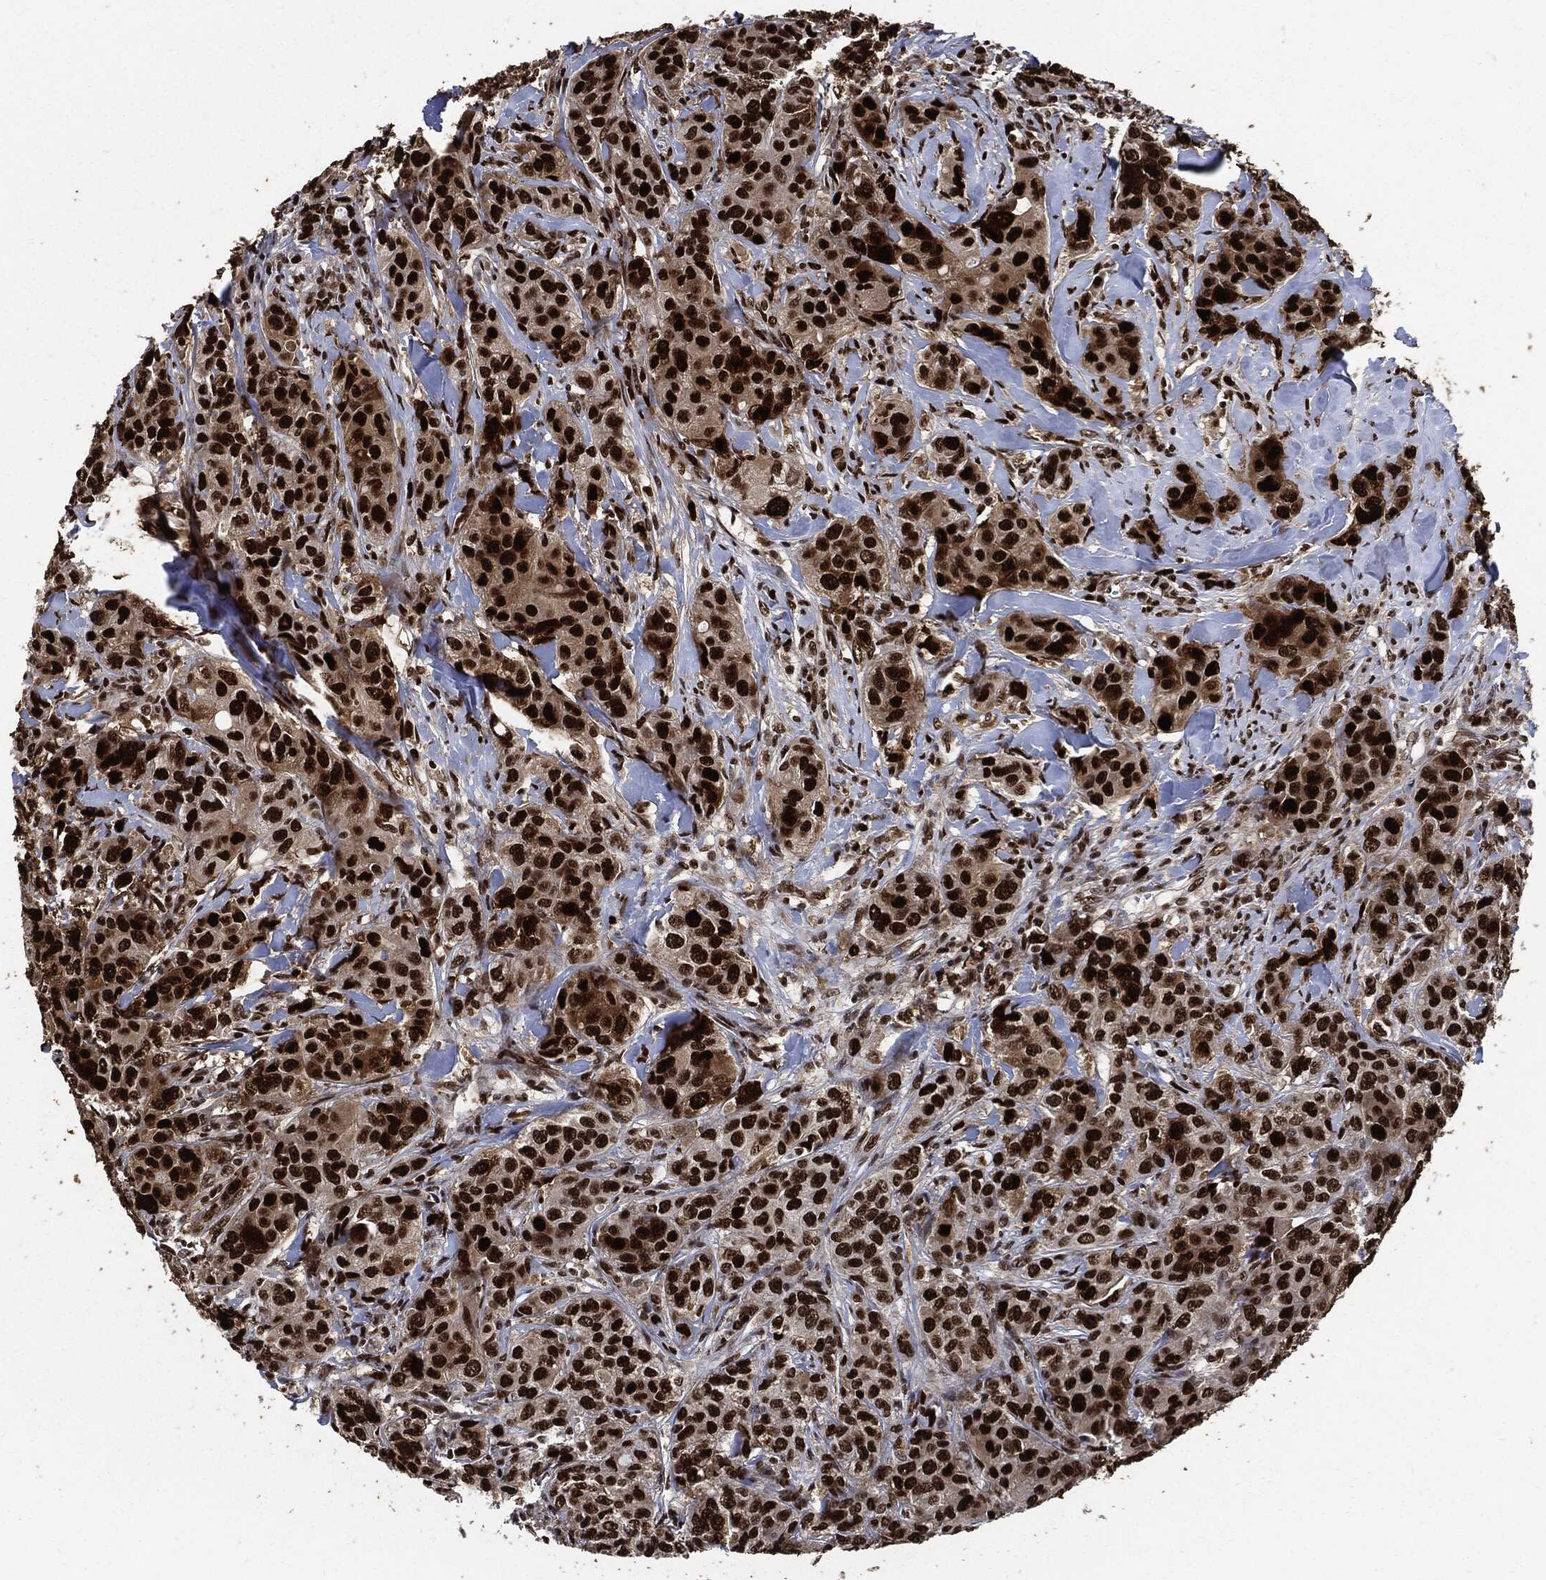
{"staining": {"intensity": "strong", "quantity": ">75%", "location": "nuclear"}, "tissue": "breast cancer", "cell_type": "Tumor cells", "image_type": "cancer", "snomed": [{"axis": "morphology", "description": "Duct carcinoma"}, {"axis": "topography", "description": "Breast"}], "caption": "Breast infiltrating ductal carcinoma stained with a brown dye demonstrates strong nuclear positive expression in about >75% of tumor cells.", "gene": "PCNA", "patient": {"sex": "female", "age": 43}}